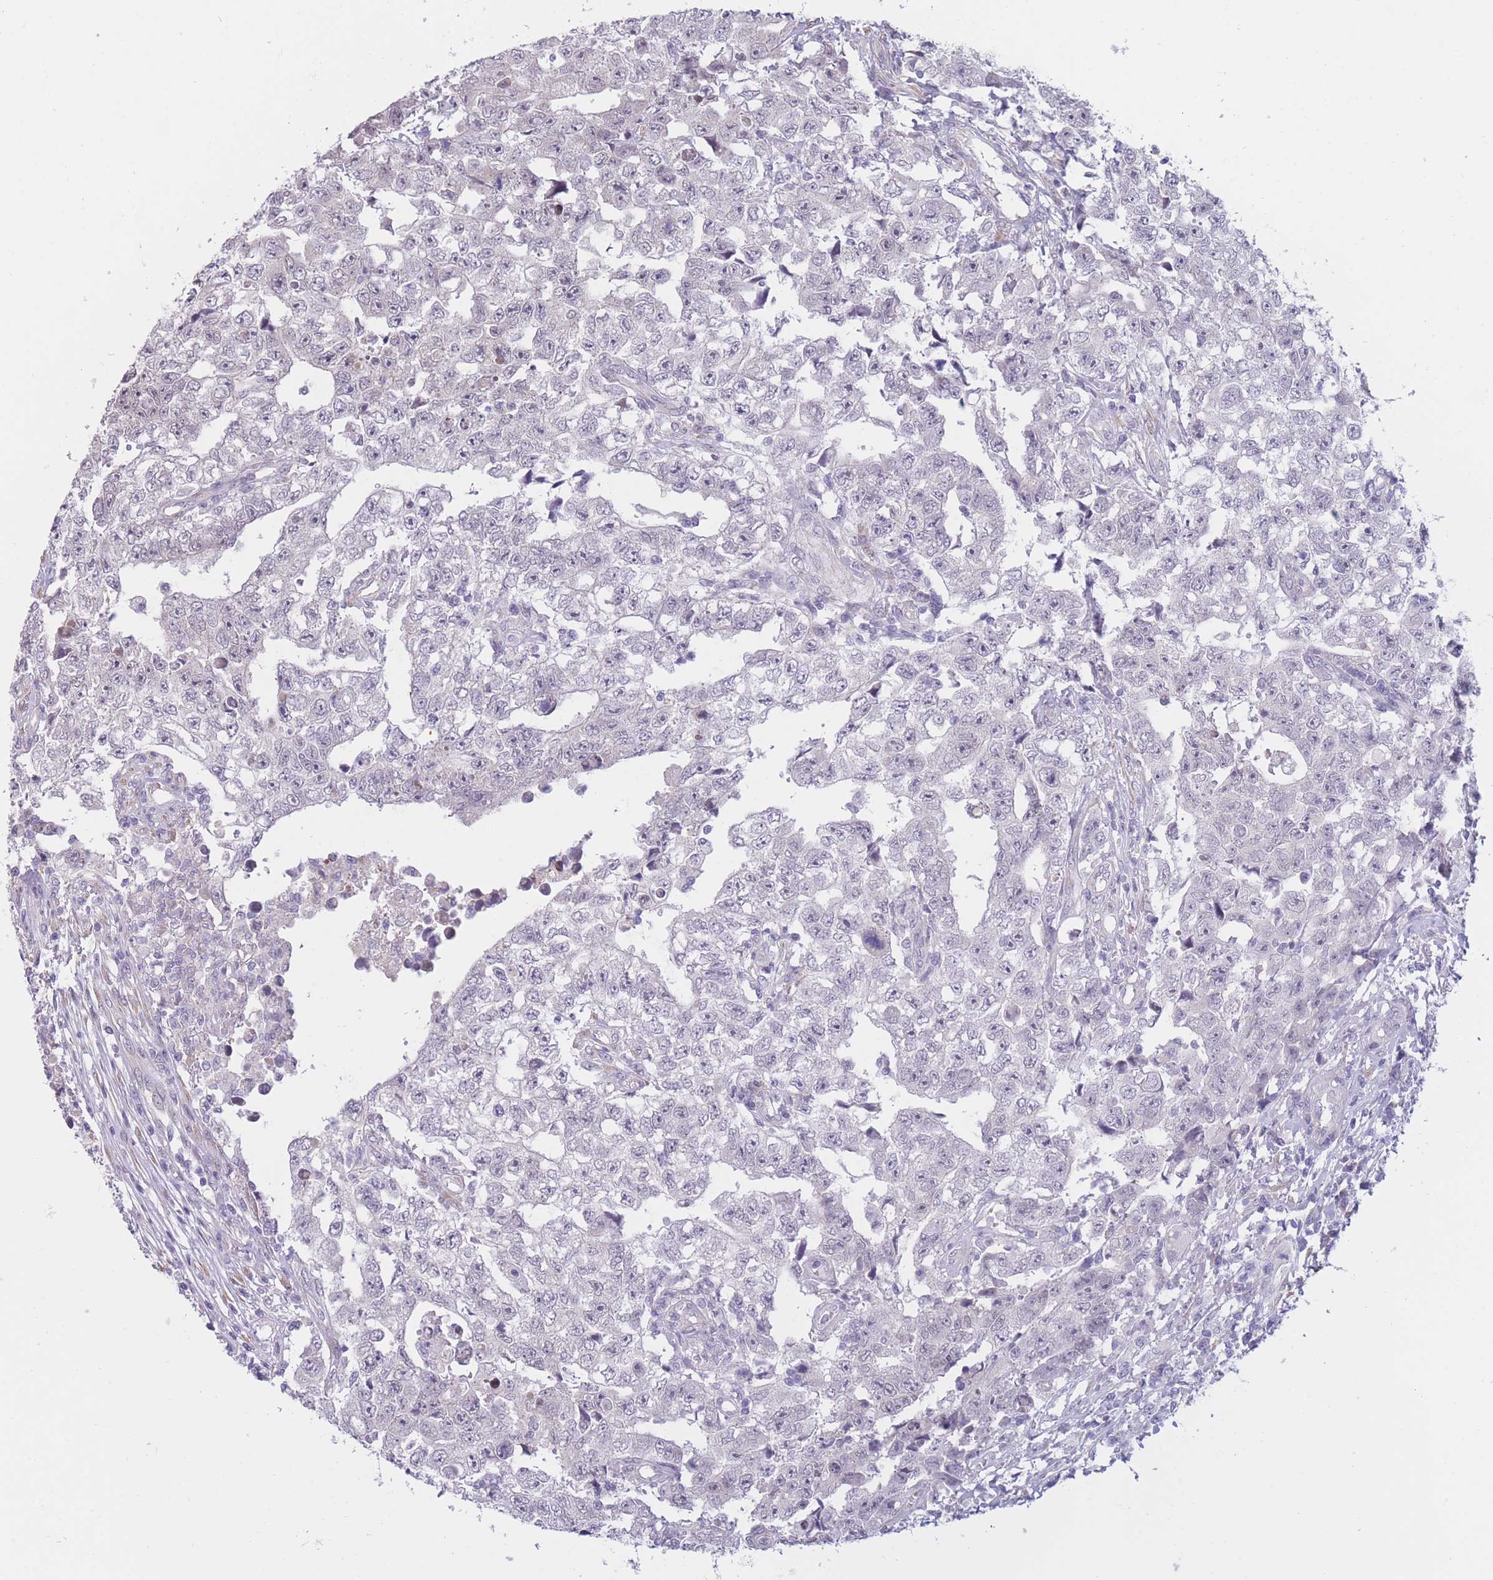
{"staining": {"intensity": "negative", "quantity": "none", "location": "none"}, "tissue": "testis cancer", "cell_type": "Tumor cells", "image_type": "cancer", "snomed": [{"axis": "morphology", "description": "Carcinoma, Embryonal, NOS"}, {"axis": "topography", "description": "Testis"}], "caption": "This image is of testis cancer (embryonal carcinoma) stained with IHC to label a protein in brown with the nuclei are counter-stained blue. There is no positivity in tumor cells.", "gene": "COL27A1", "patient": {"sex": "male", "age": 25}}